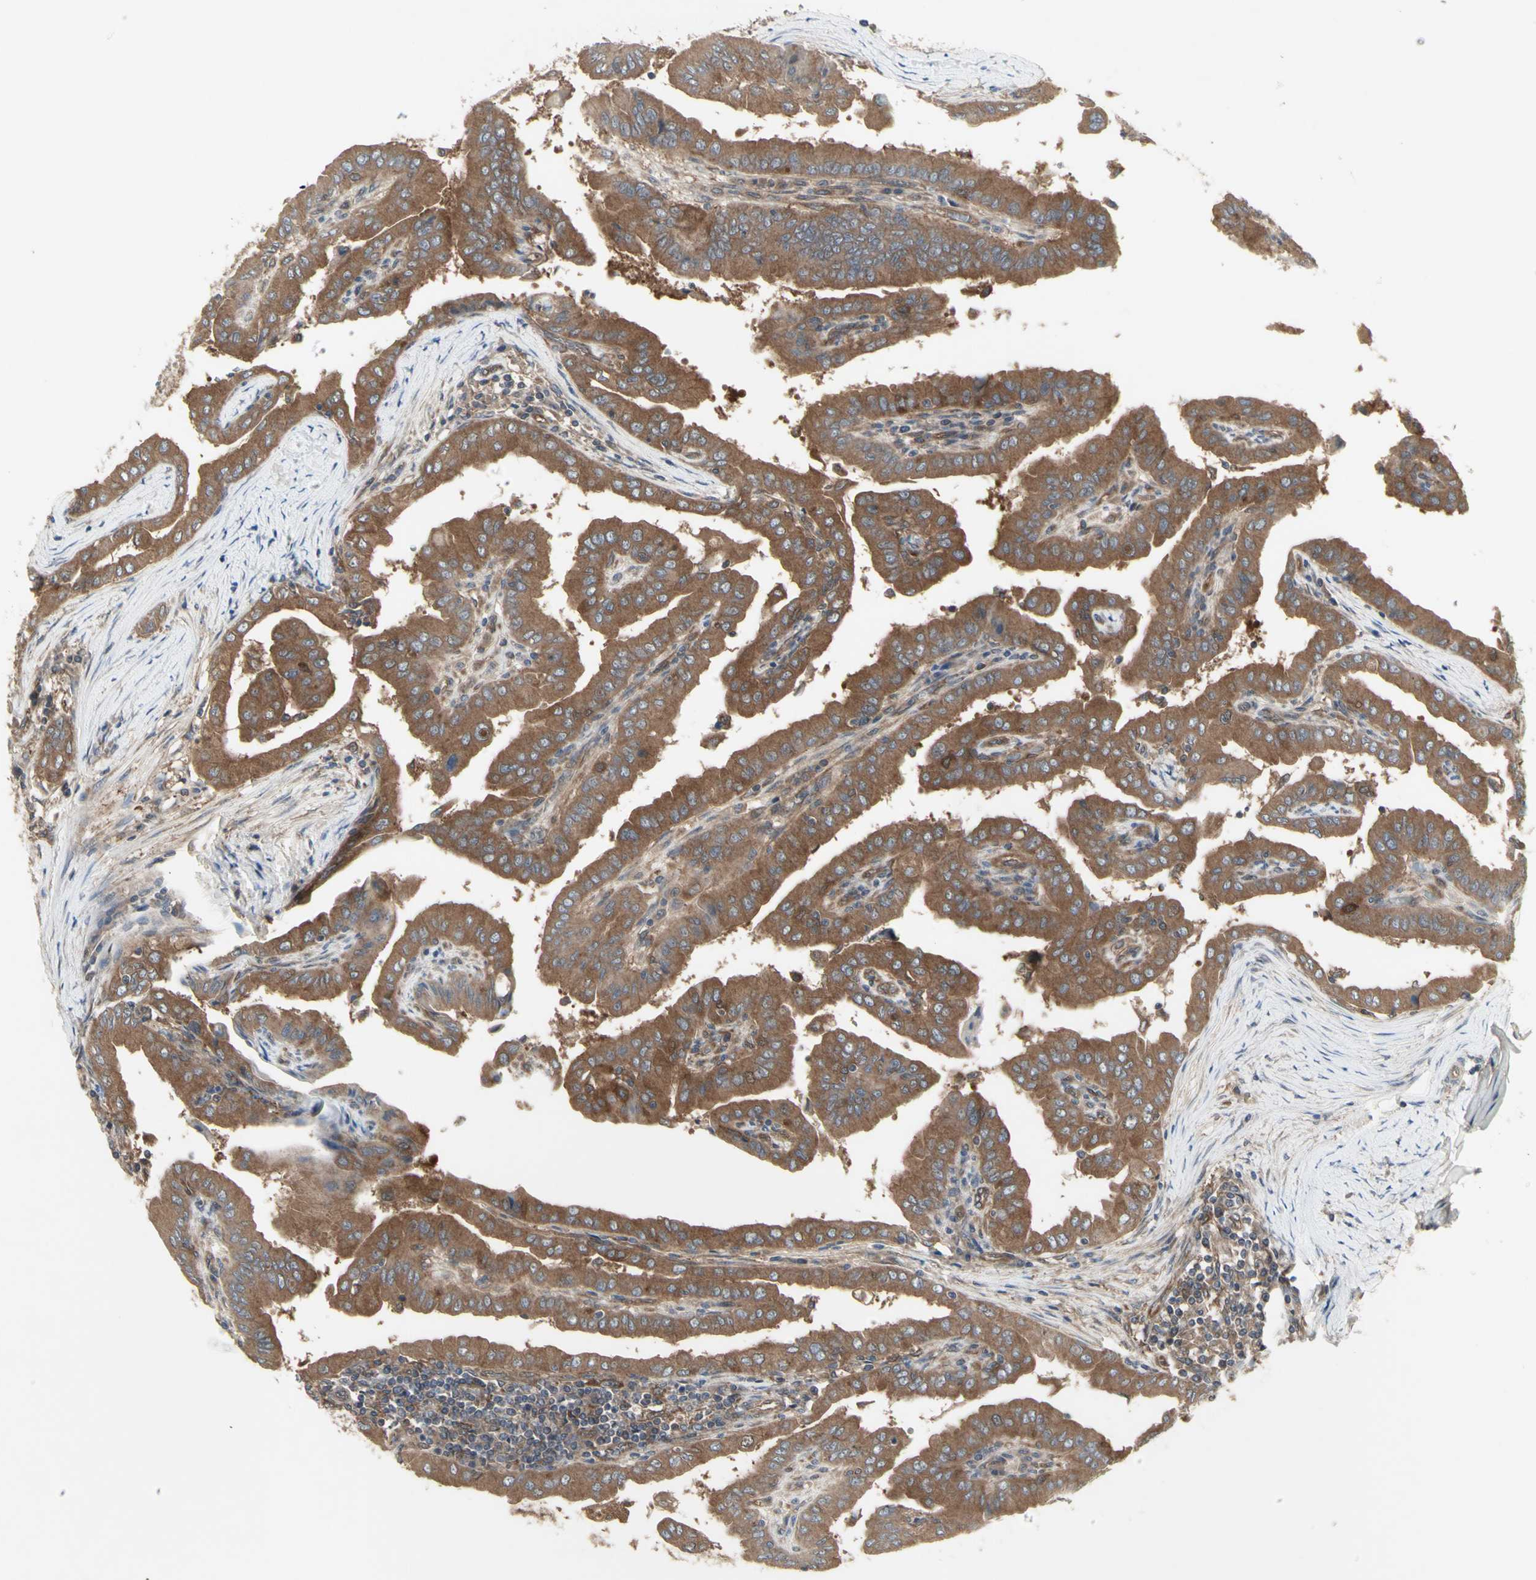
{"staining": {"intensity": "moderate", "quantity": "25%-75%", "location": "cytoplasmic/membranous"}, "tissue": "thyroid cancer", "cell_type": "Tumor cells", "image_type": "cancer", "snomed": [{"axis": "morphology", "description": "Papillary adenocarcinoma, NOS"}, {"axis": "topography", "description": "Thyroid gland"}], "caption": "Immunohistochemical staining of thyroid cancer (papillary adenocarcinoma) shows medium levels of moderate cytoplasmic/membranous expression in about 25%-75% of tumor cells. Using DAB (brown) and hematoxylin (blue) stains, captured at high magnification using brightfield microscopy.", "gene": "CHURC1-FNTB", "patient": {"sex": "male", "age": 33}}